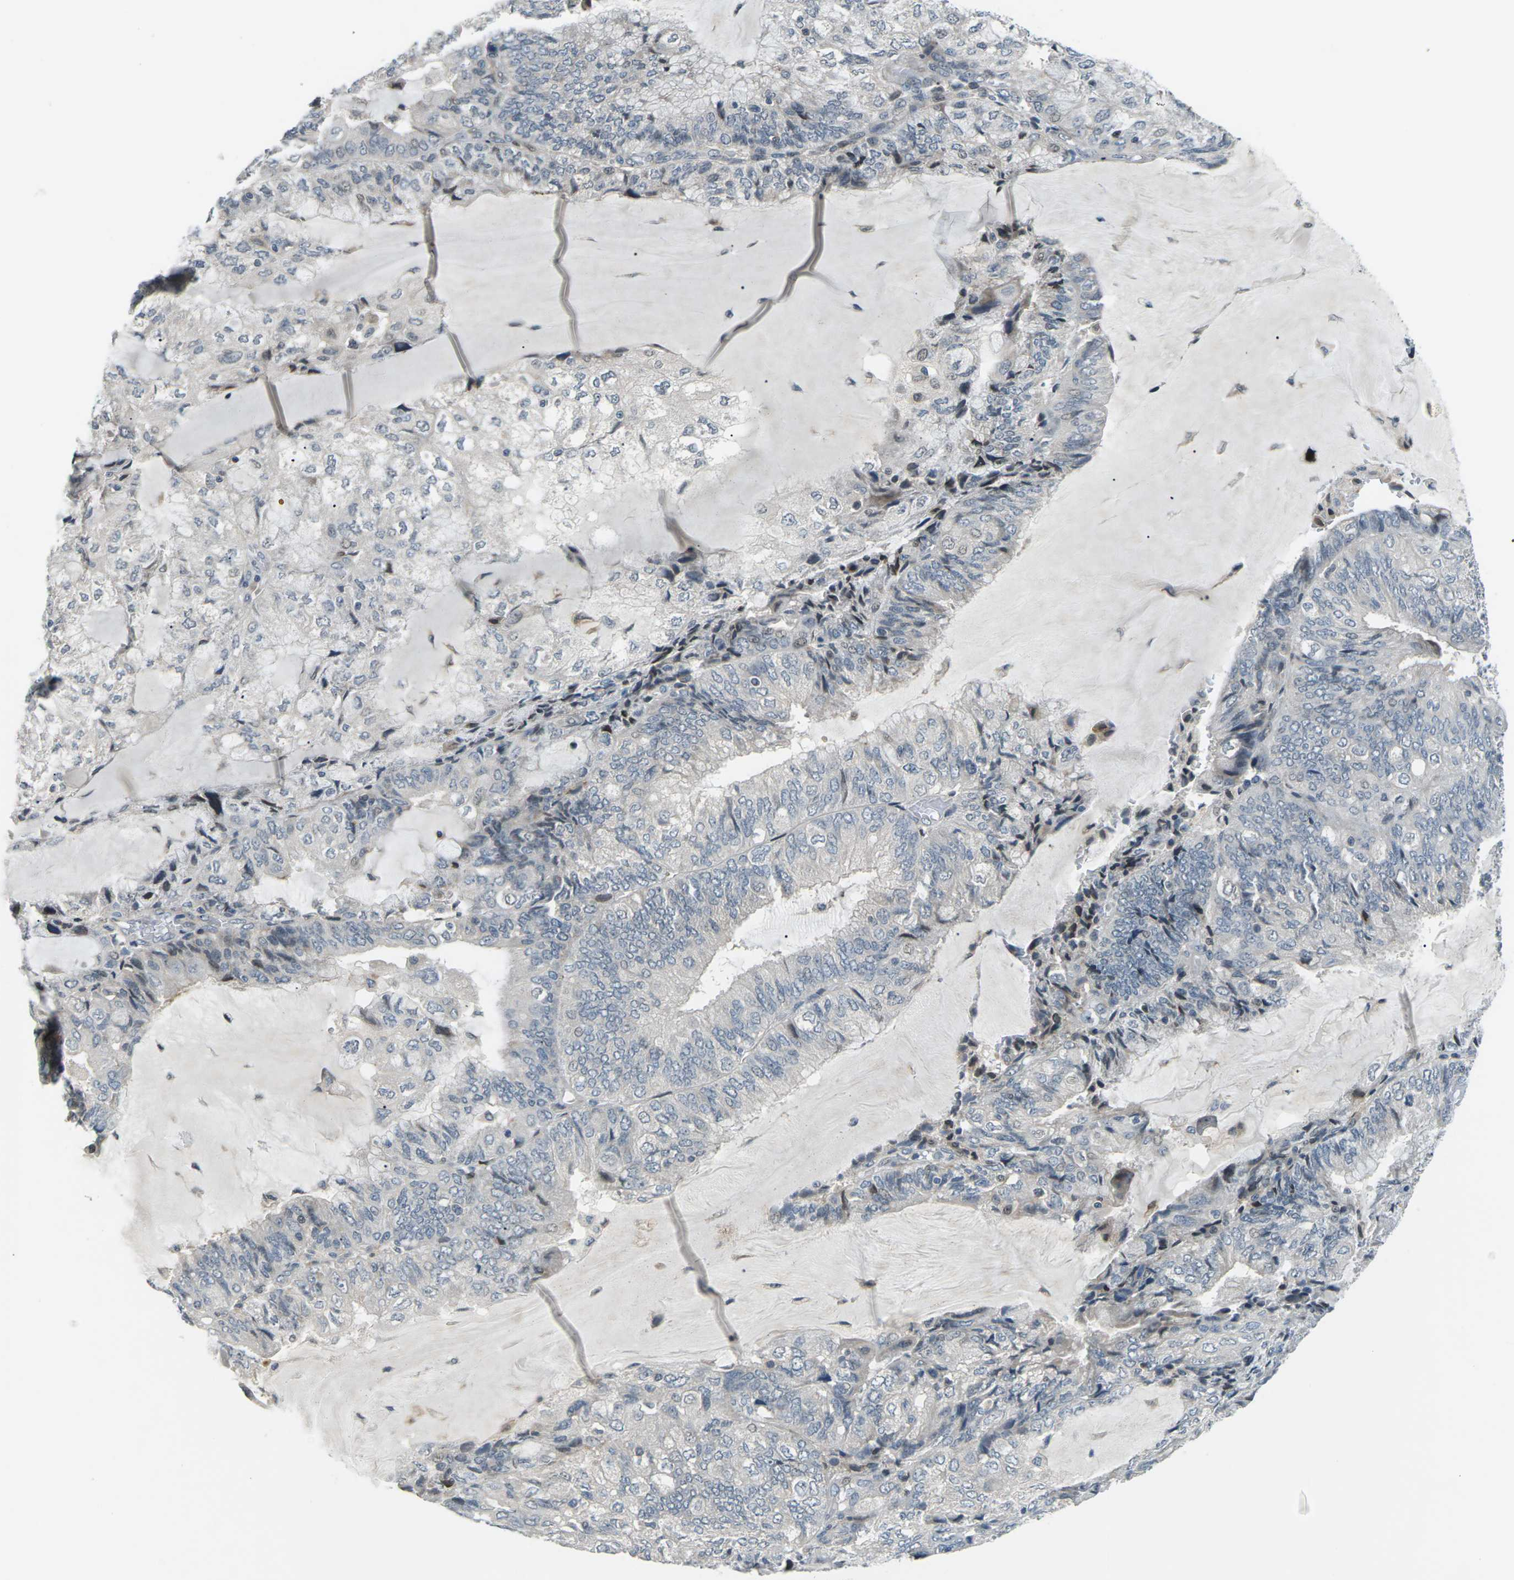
{"staining": {"intensity": "negative", "quantity": "none", "location": "none"}, "tissue": "endometrial cancer", "cell_type": "Tumor cells", "image_type": "cancer", "snomed": [{"axis": "morphology", "description": "Adenocarcinoma, NOS"}, {"axis": "topography", "description": "Endometrium"}], "caption": "Tumor cells show no significant expression in endometrial cancer (adenocarcinoma).", "gene": "SLC13A3", "patient": {"sex": "female", "age": 81}}